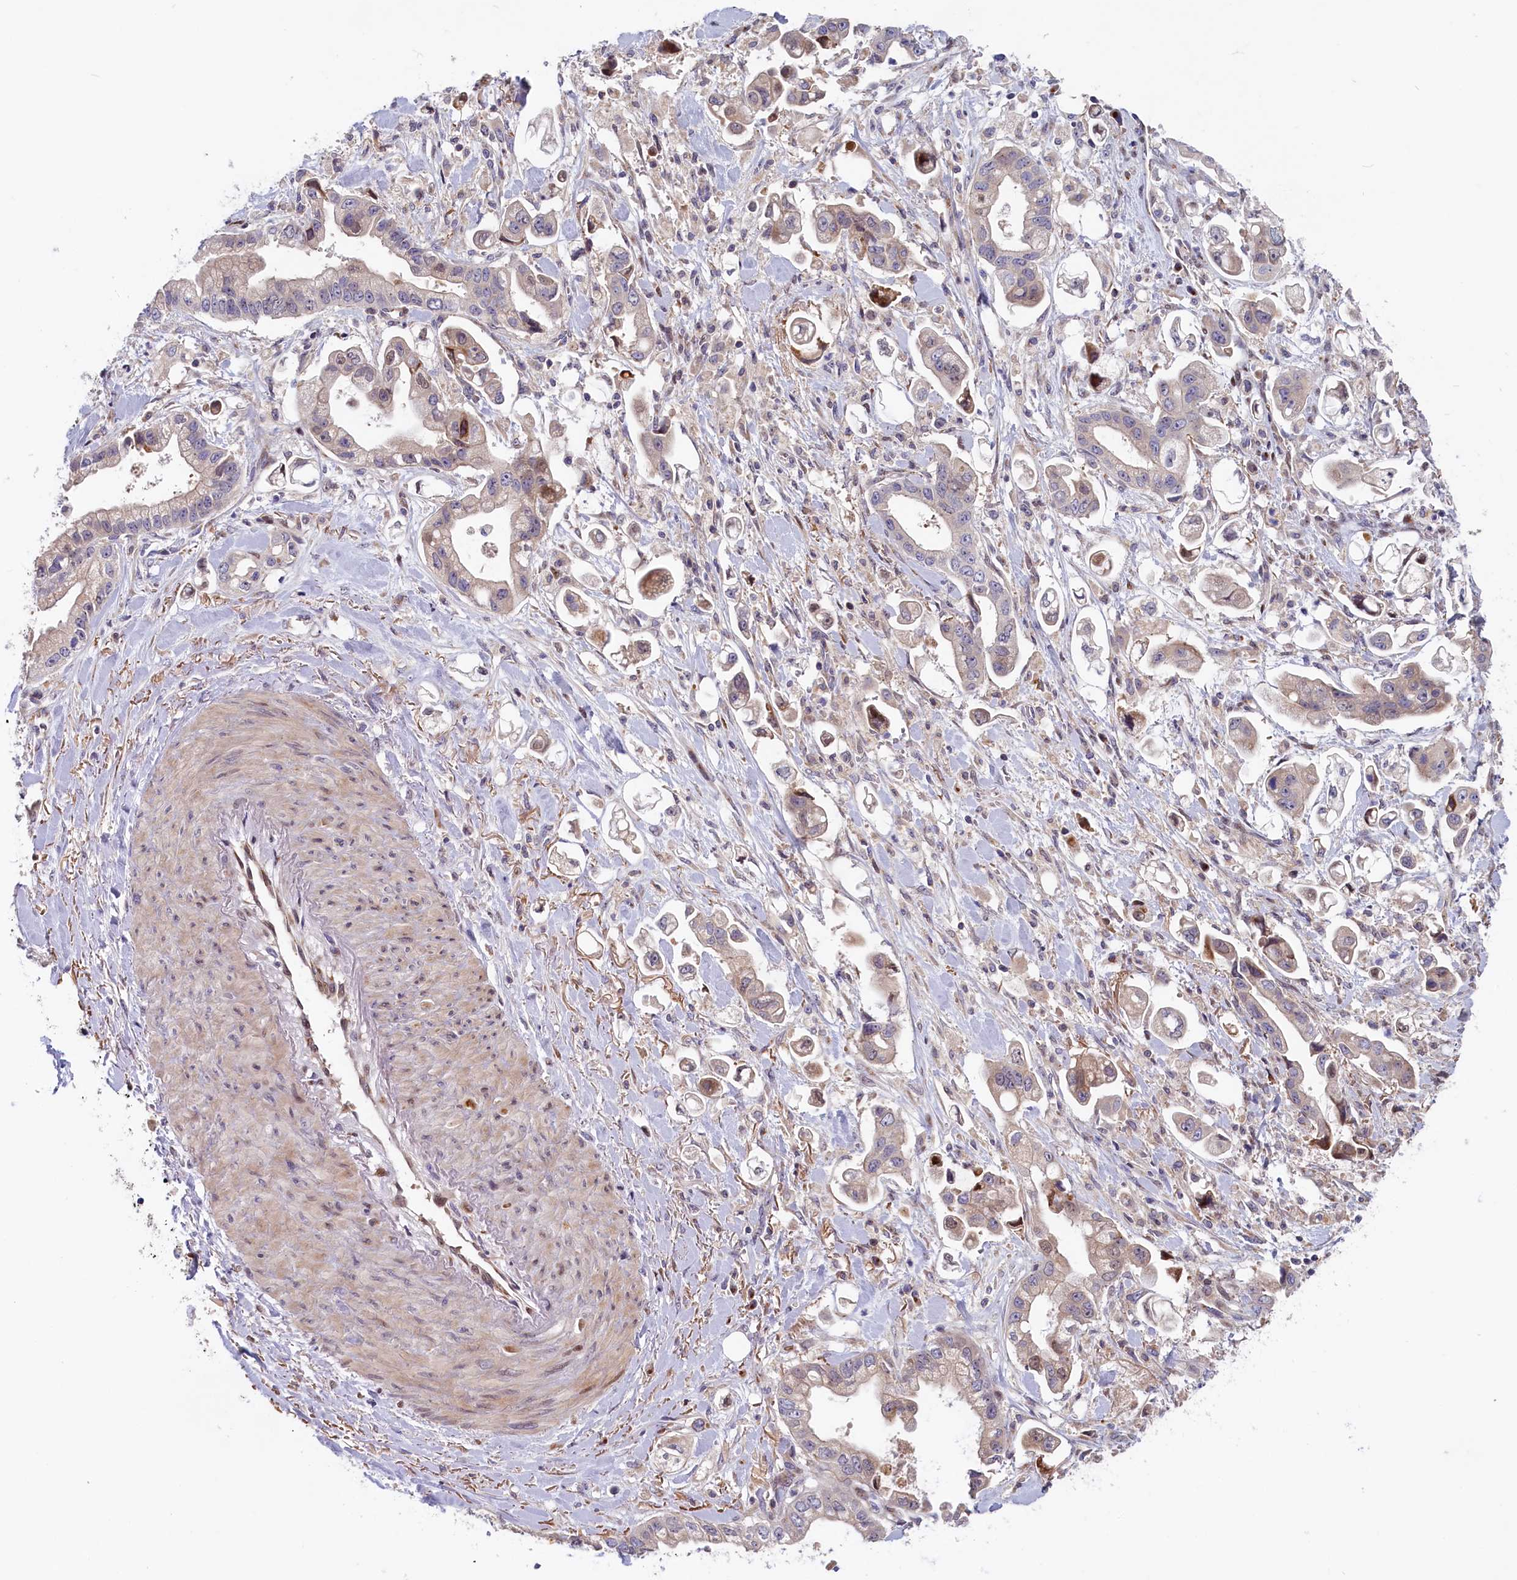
{"staining": {"intensity": "weak", "quantity": "<25%", "location": "nuclear"}, "tissue": "stomach cancer", "cell_type": "Tumor cells", "image_type": "cancer", "snomed": [{"axis": "morphology", "description": "Adenocarcinoma, NOS"}, {"axis": "topography", "description": "Stomach"}], "caption": "IHC image of stomach cancer (adenocarcinoma) stained for a protein (brown), which displays no expression in tumor cells. (DAB immunohistochemistry, high magnification).", "gene": "CHST12", "patient": {"sex": "male", "age": 62}}